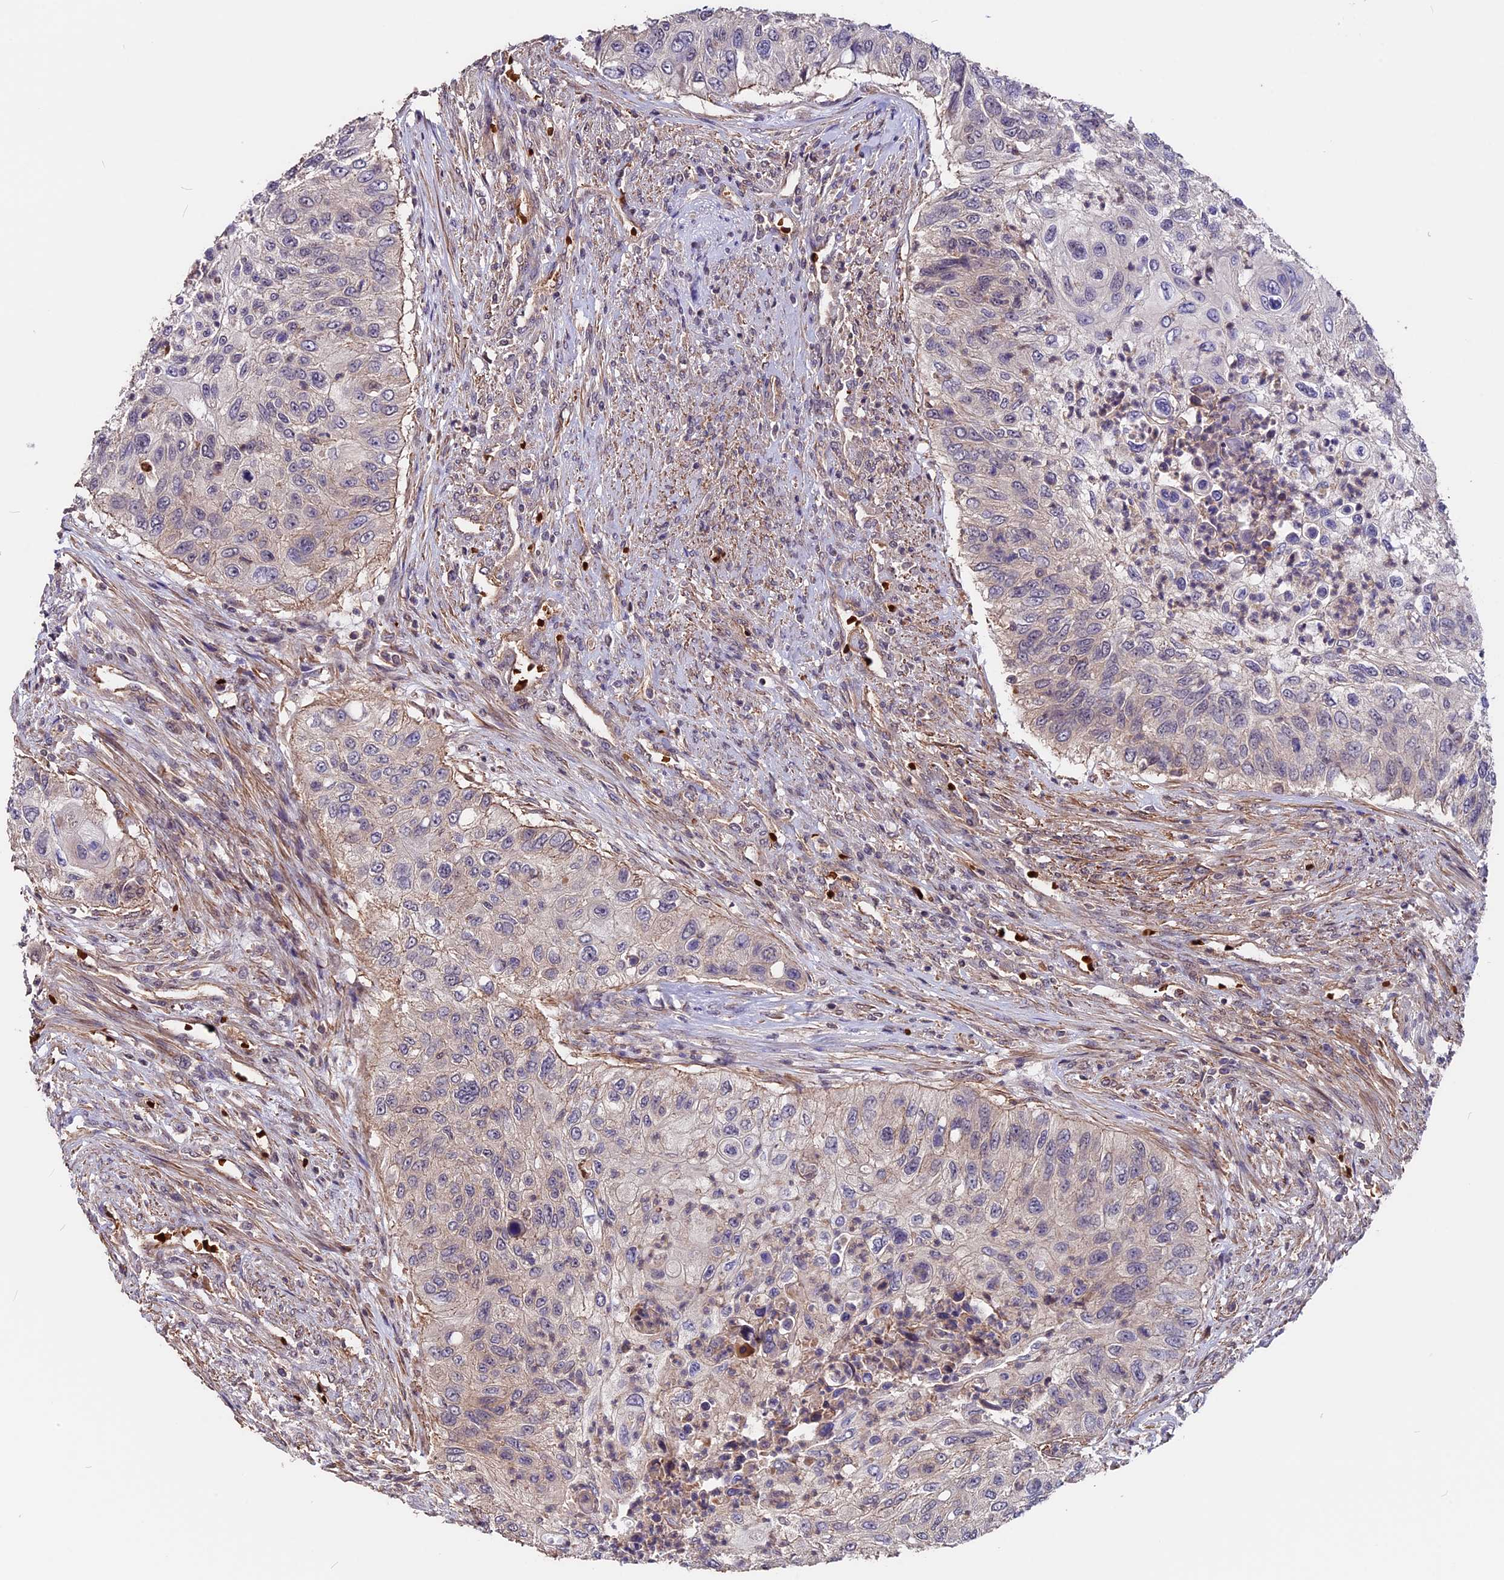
{"staining": {"intensity": "negative", "quantity": "none", "location": "none"}, "tissue": "urothelial cancer", "cell_type": "Tumor cells", "image_type": "cancer", "snomed": [{"axis": "morphology", "description": "Urothelial carcinoma, High grade"}, {"axis": "topography", "description": "Urinary bladder"}], "caption": "This histopathology image is of urothelial carcinoma (high-grade) stained with immunohistochemistry to label a protein in brown with the nuclei are counter-stained blue. There is no expression in tumor cells.", "gene": "ZC3H10", "patient": {"sex": "female", "age": 60}}